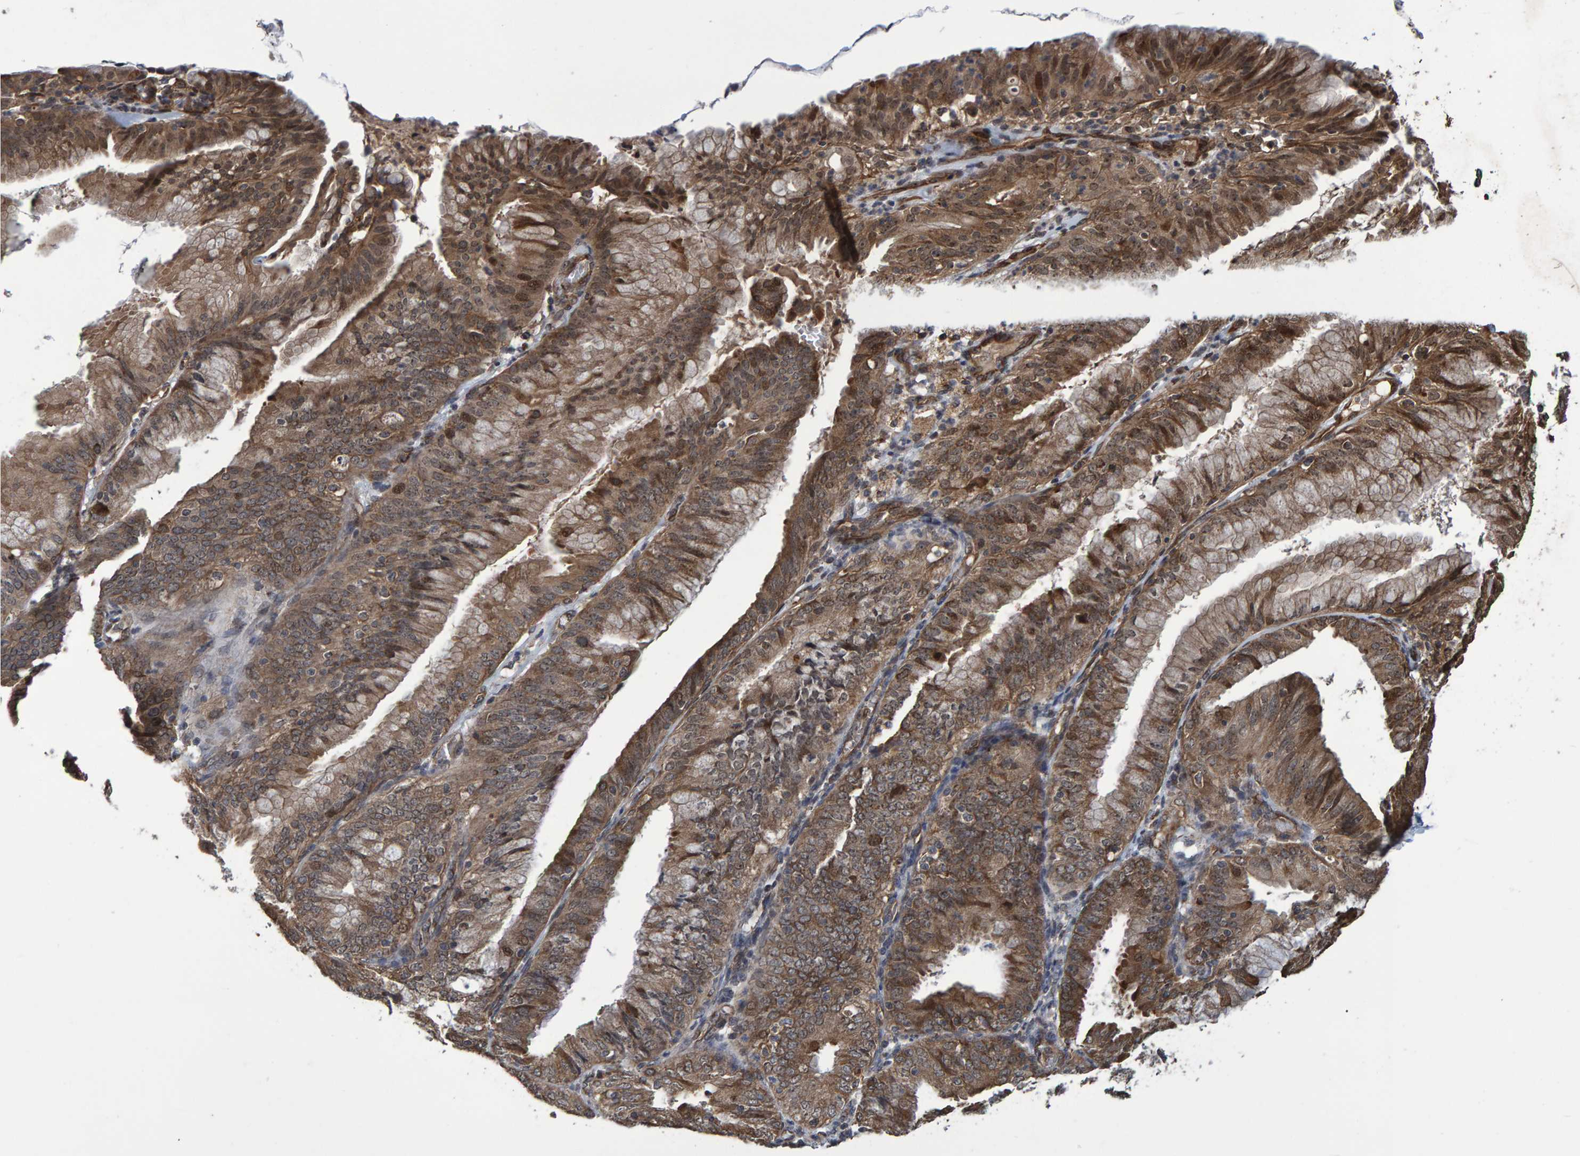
{"staining": {"intensity": "moderate", "quantity": "25%-75%", "location": "cytoplasmic/membranous"}, "tissue": "endometrium", "cell_type": "Cells in endometrial stroma", "image_type": "normal", "snomed": [{"axis": "morphology", "description": "Normal tissue, NOS"}, {"axis": "morphology", "description": "Adenocarcinoma, NOS"}, {"axis": "topography", "description": "Endometrium"}], "caption": "Human endometrium stained with a brown dye shows moderate cytoplasmic/membranous positive expression in approximately 25%-75% of cells in endometrial stroma.", "gene": "TRIM68", "patient": {"sex": "female", "age": 57}}